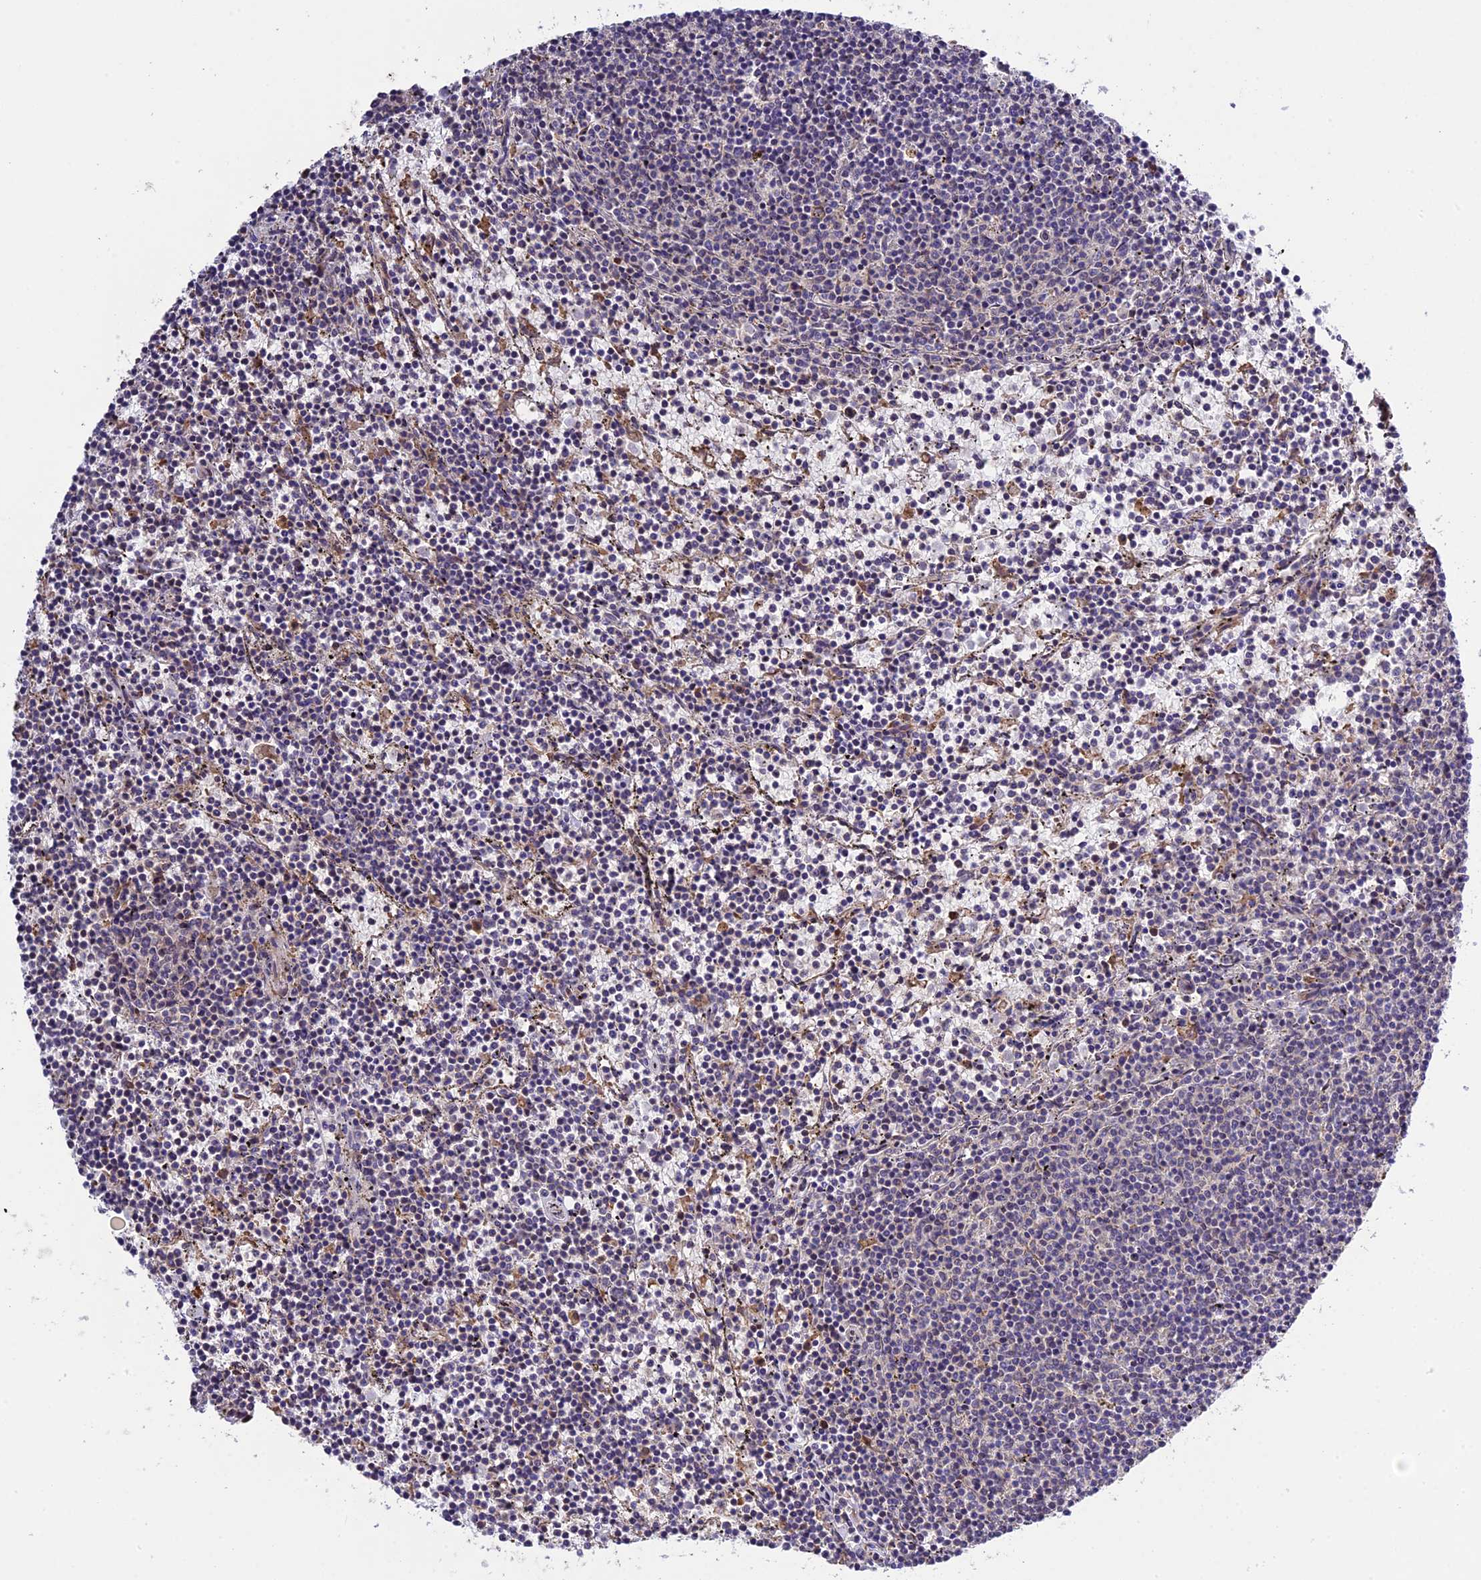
{"staining": {"intensity": "negative", "quantity": "none", "location": "none"}, "tissue": "lymphoma", "cell_type": "Tumor cells", "image_type": "cancer", "snomed": [{"axis": "morphology", "description": "Malignant lymphoma, non-Hodgkin's type, Low grade"}, {"axis": "topography", "description": "Spleen"}], "caption": "This is an IHC histopathology image of low-grade malignant lymphoma, non-Hodgkin's type. There is no positivity in tumor cells.", "gene": "ABCC10", "patient": {"sex": "female", "age": 50}}